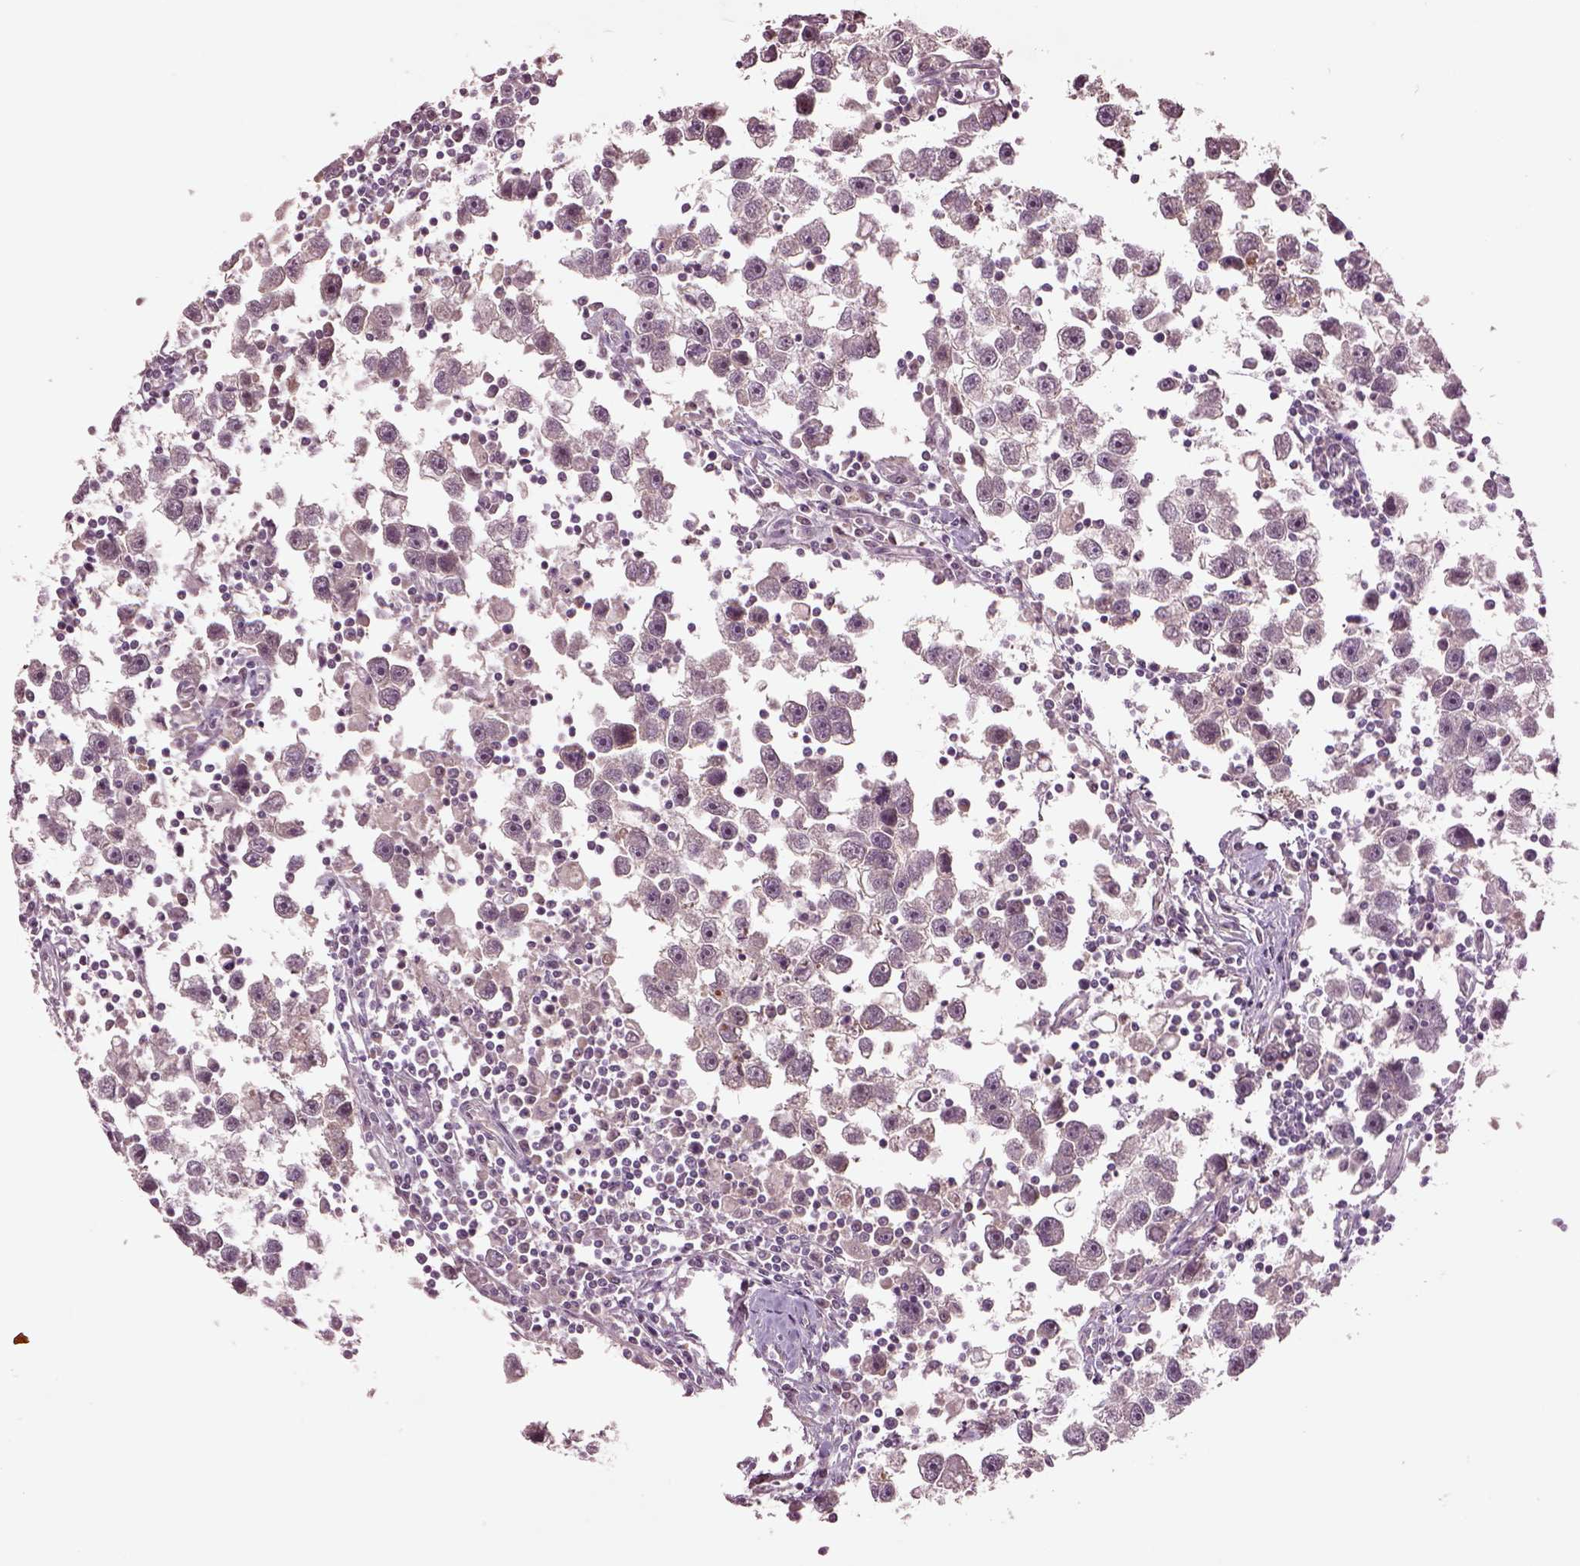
{"staining": {"intensity": "negative", "quantity": "none", "location": "none"}, "tissue": "testis cancer", "cell_type": "Tumor cells", "image_type": "cancer", "snomed": [{"axis": "morphology", "description": "Seminoma, NOS"}, {"axis": "topography", "description": "Testis"}], "caption": "Tumor cells are negative for brown protein staining in testis cancer.", "gene": "MTHFS", "patient": {"sex": "male", "age": 30}}